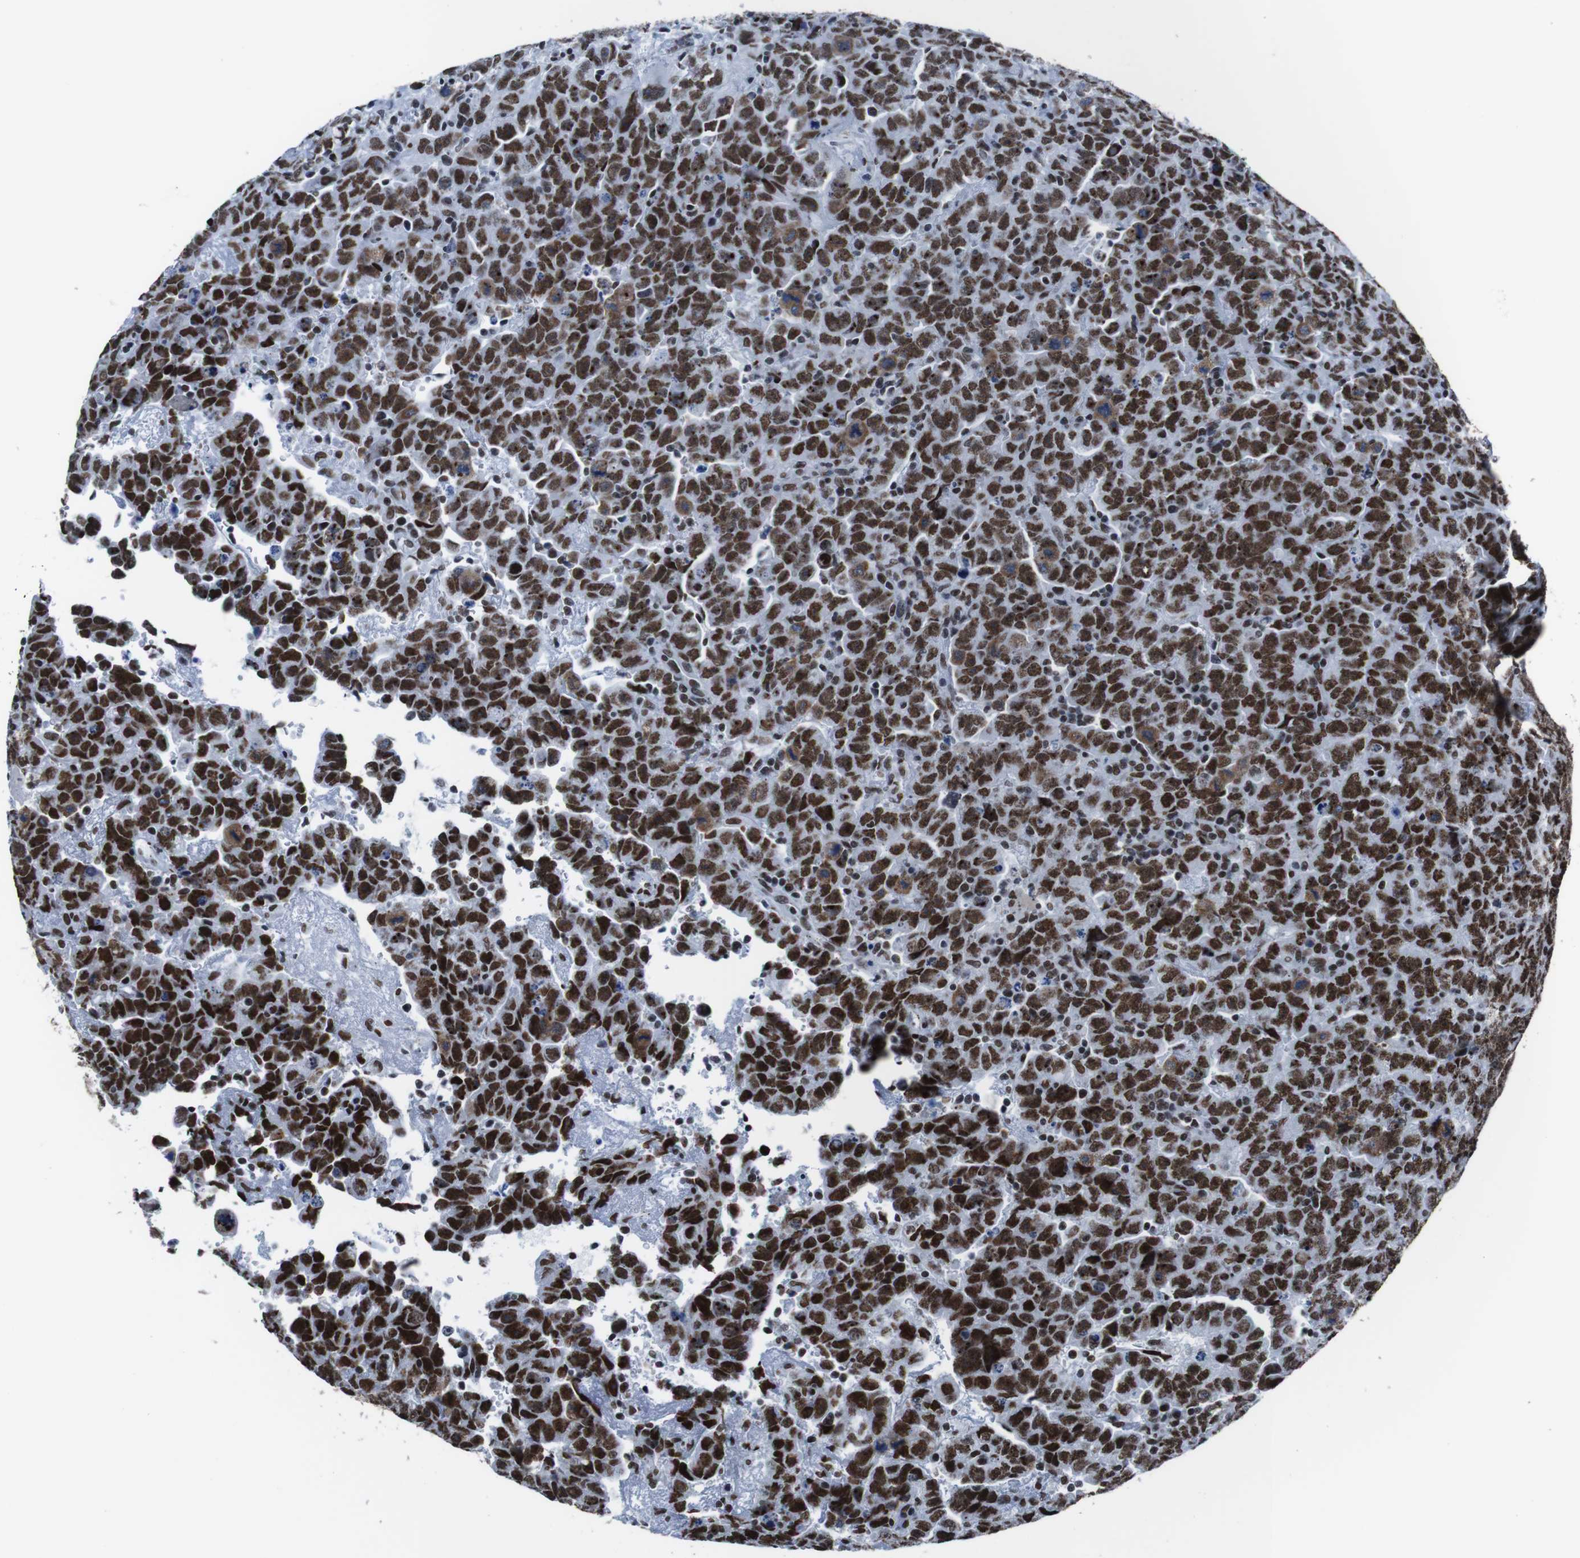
{"staining": {"intensity": "strong", "quantity": ">75%", "location": "nuclear"}, "tissue": "testis cancer", "cell_type": "Tumor cells", "image_type": "cancer", "snomed": [{"axis": "morphology", "description": "Carcinoma, Embryonal, NOS"}, {"axis": "topography", "description": "Testis"}], "caption": "IHC (DAB (3,3'-diaminobenzidine)) staining of embryonal carcinoma (testis) shows strong nuclear protein staining in approximately >75% of tumor cells.", "gene": "ROMO1", "patient": {"sex": "male", "age": 28}}